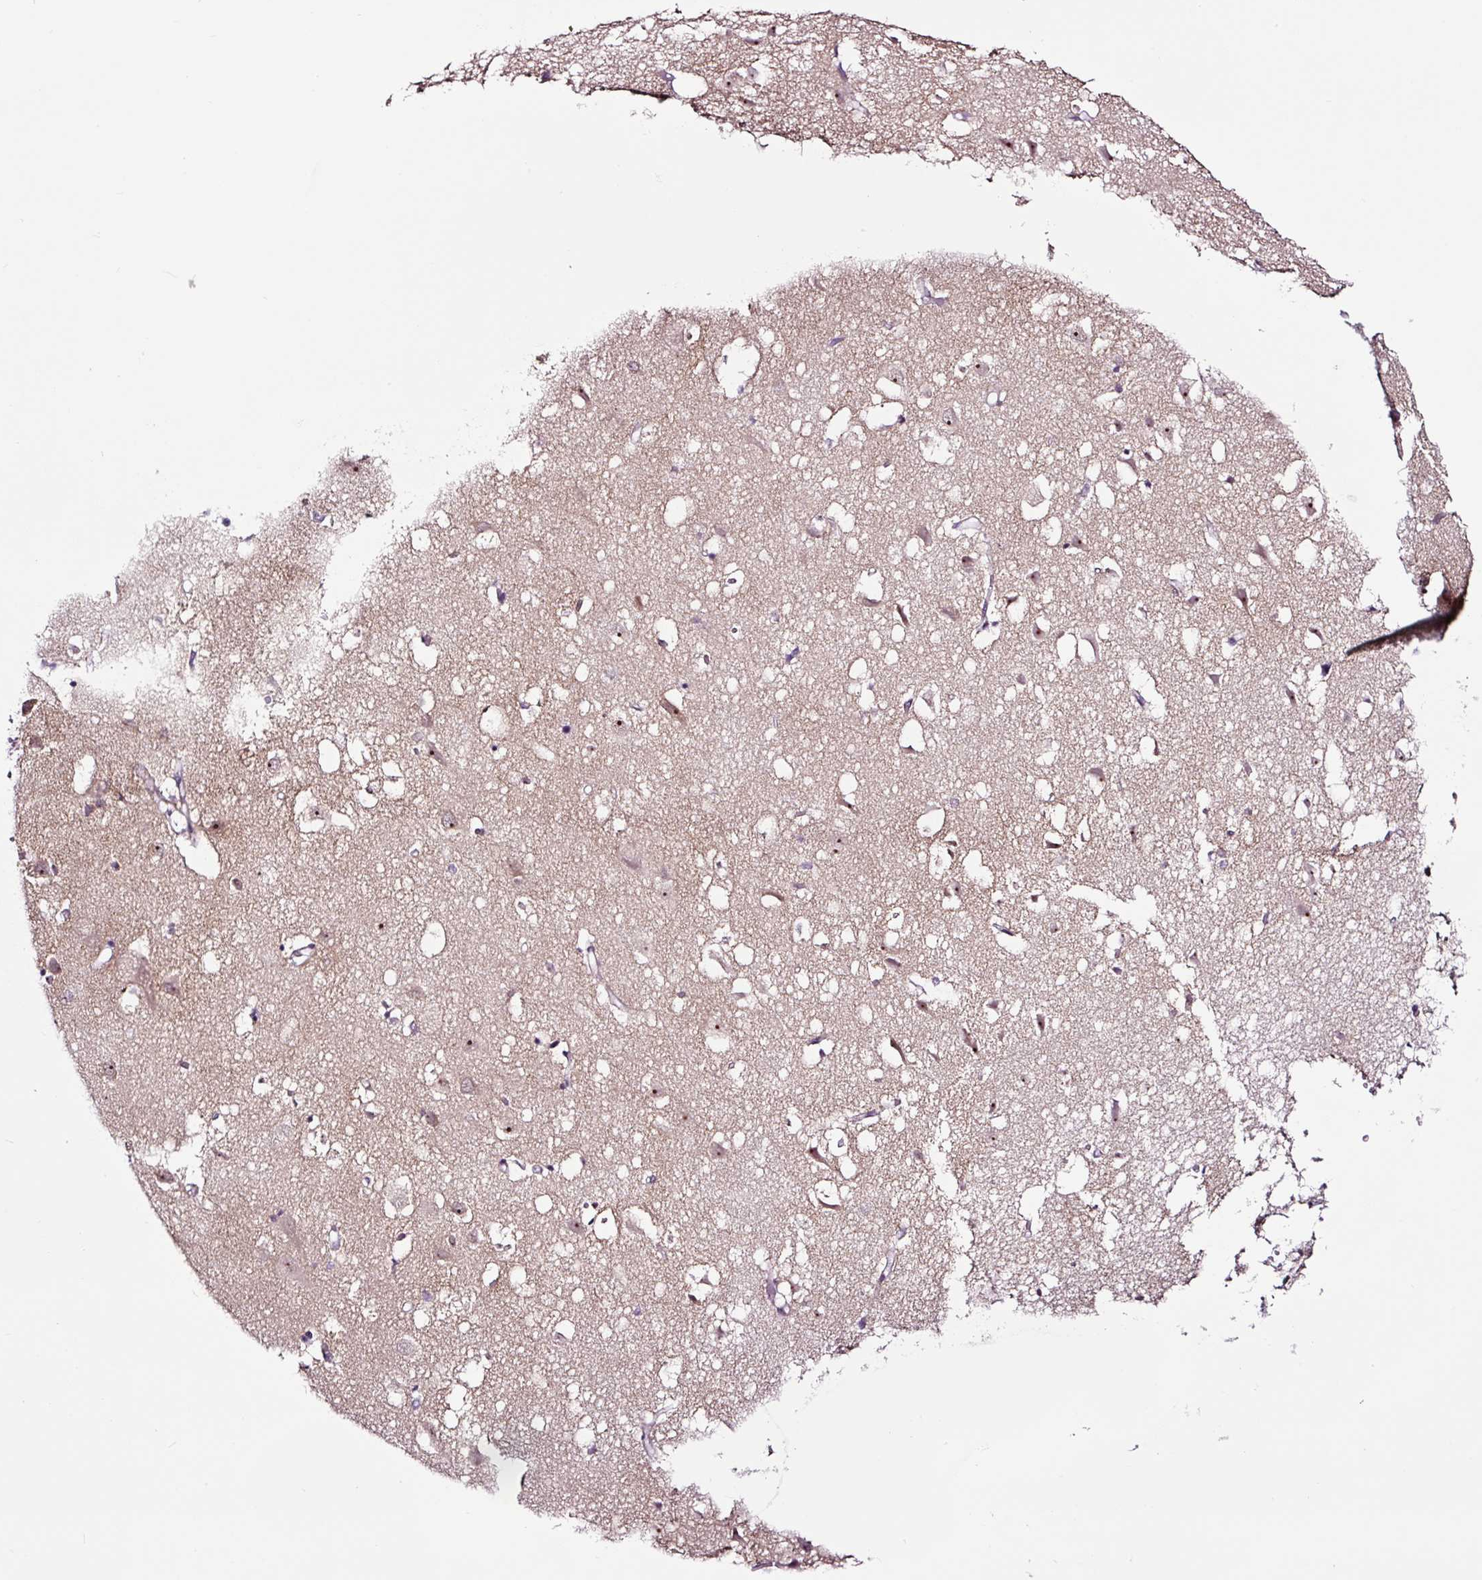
{"staining": {"intensity": "weak", "quantity": "25%-75%", "location": "cytoplasmic/membranous,nuclear"}, "tissue": "cerebral cortex", "cell_type": "Endothelial cells", "image_type": "normal", "snomed": [{"axis": "morphology", "description": "Normal tissue, NOS"}, {"axis": "topography", "description": "Cerebral cortex"}], "caption": "This histopathology image displays benign cerebral cortex stained with immunohistochemistry to label a protein in brown. The cytoplasmic/membranous,nuclear of endothelial cells show weak positivity for the protein. Nuclei are counter-stained blue.", "gene": "NOM1", "patient": {"sex": "male", "age": 70}}